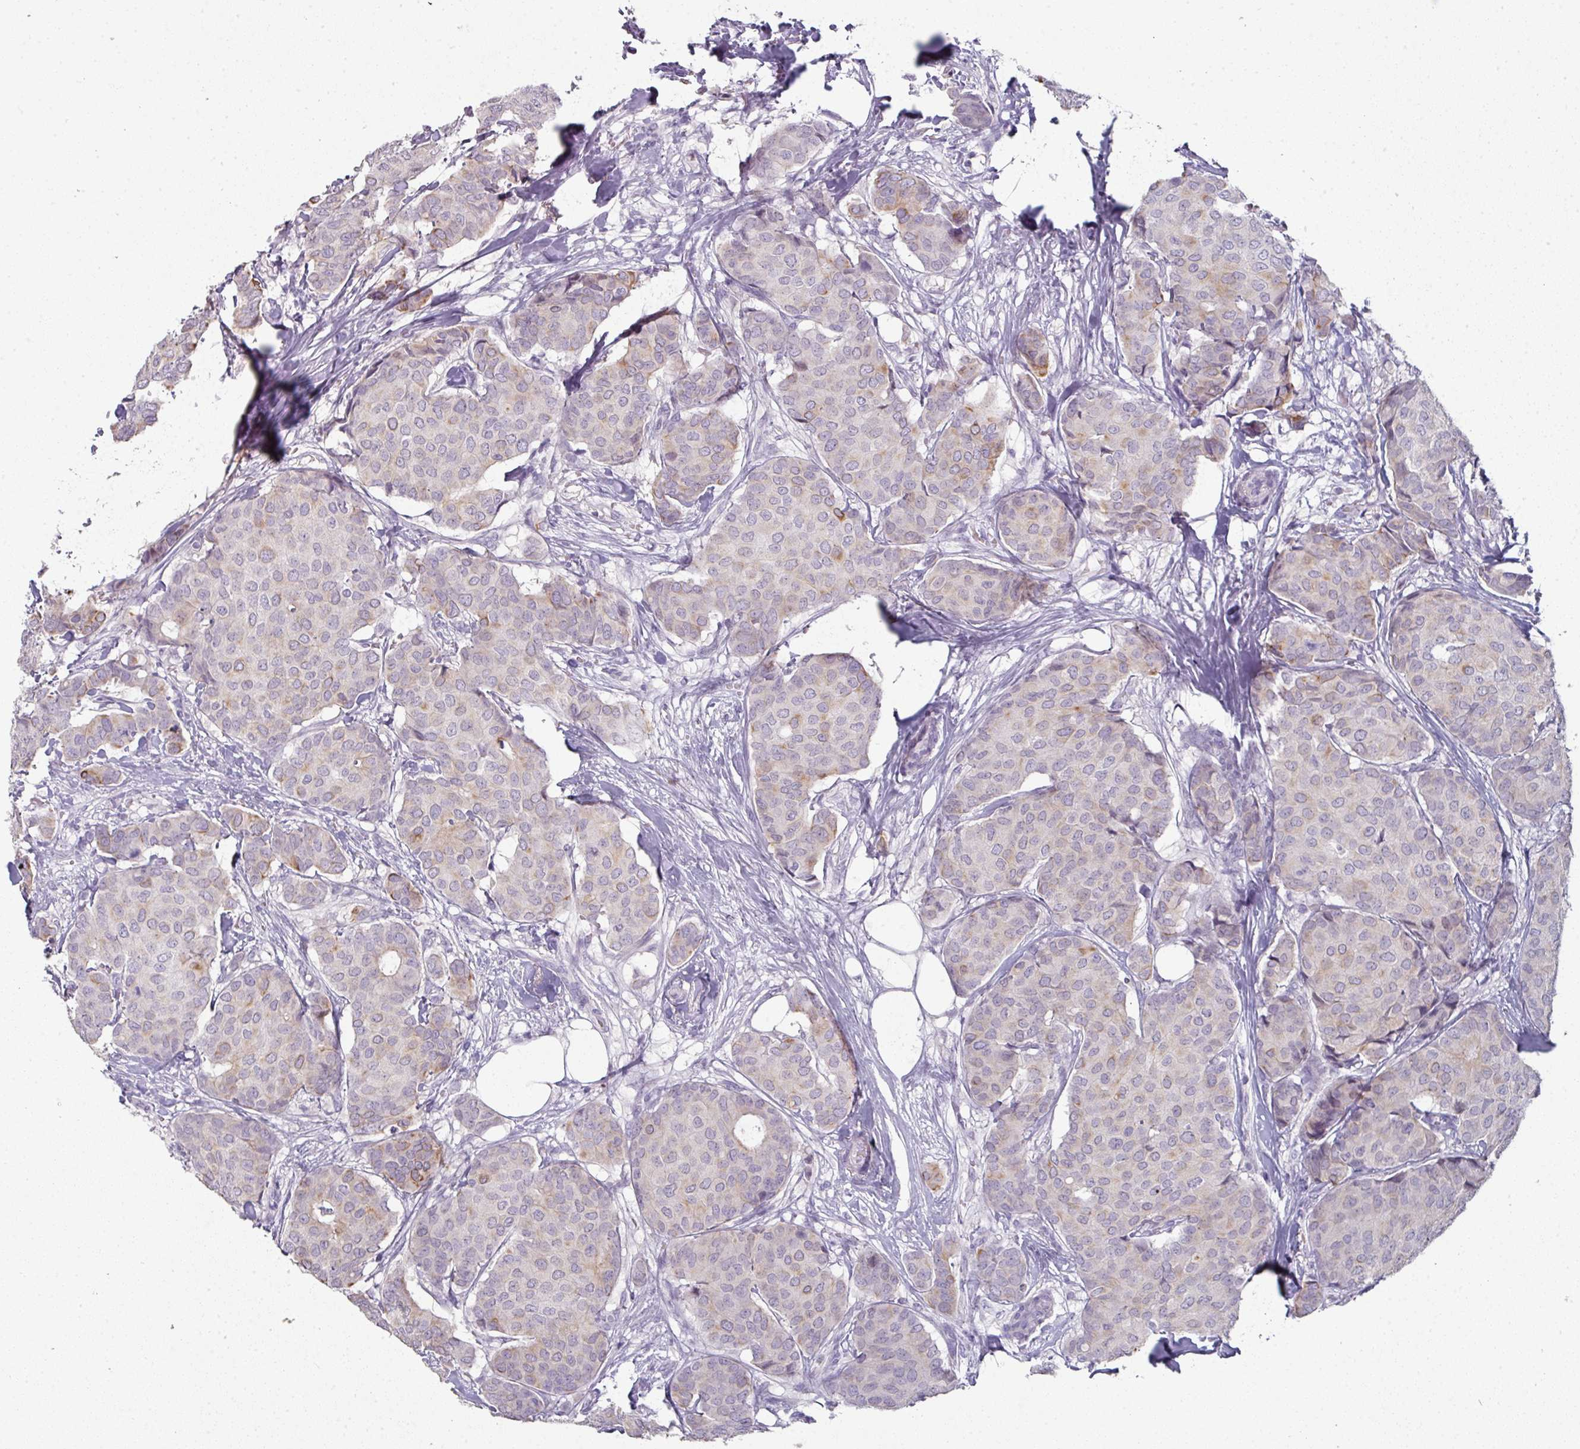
{"staining": {"intensity": "weak", "quantity": "<25%", "location": "cytoplasmic/membranous"}, "tissue": "breast cancer", "cell_type": "Tumor cells", "image_type": "cancer", "snomed": [{"axis": "morphology", "description": "Duct carcinoma"}, {"axis": "topography", "description": "Breast"}], "caption": "Immunohistochemical staining of breast cancer shows no significant positivity in tumor cells. The staining was performed using DAB (3,3'-diaminobenzidine) to visualize the protein expression in brown, while the nuclei were stained in blue with hematoxylin (Magnification: 20x).", "gene": "GTF2H3", "patient": {"sex": "female", "age": 75}}